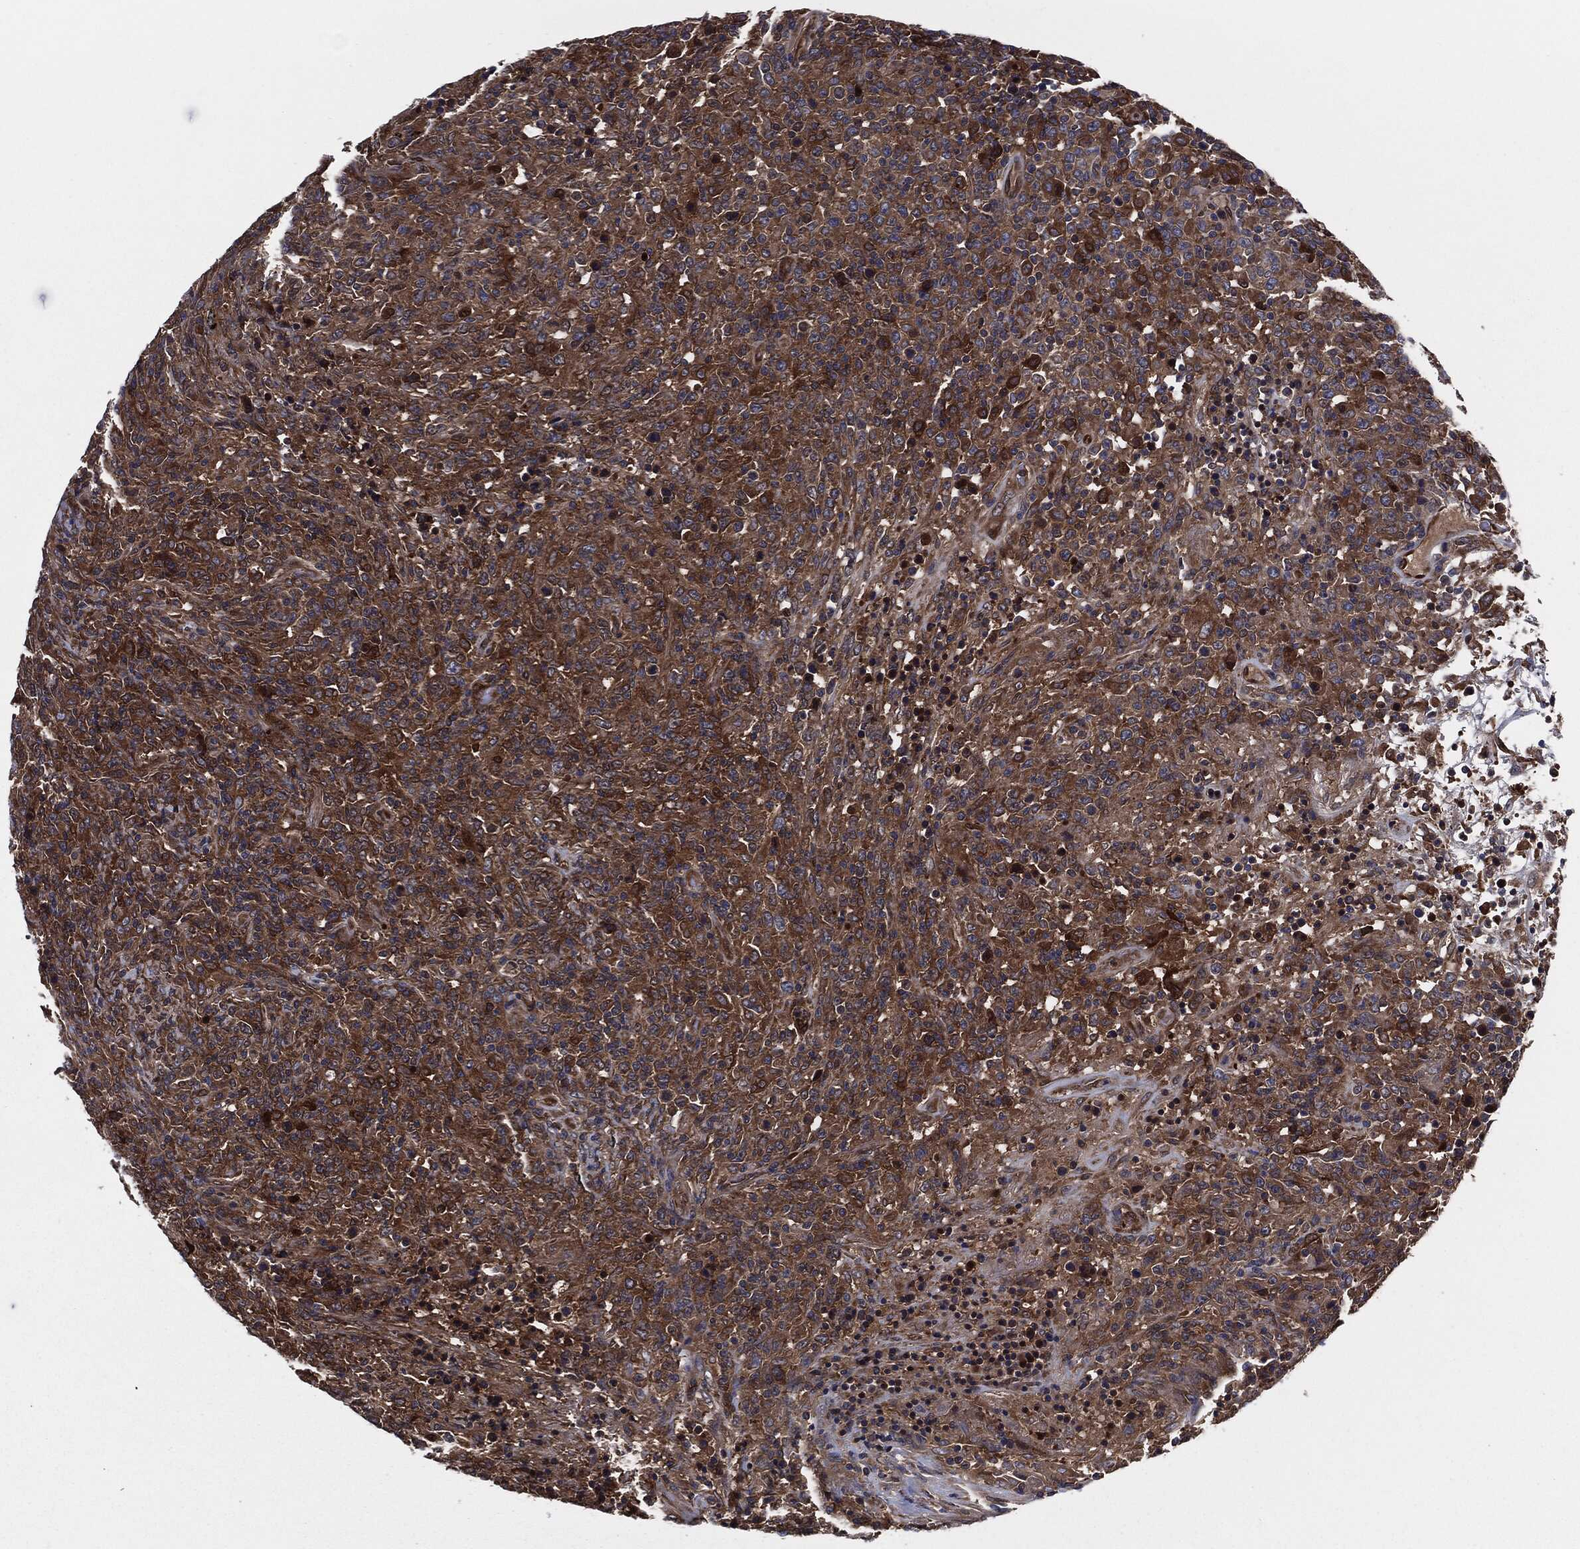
{"staining": {"intensity": "moderate", "quantity": ">75%", "location": "cytoplasmic/membranous"}, "tissue": "lymphoma", "cell_type": "Tumor cells", "image_type": "cancer", "snomed": [{"axis": "morphology", "description": "Malignant lymphoma, non-Hodgkin's type, High grade"}, {"axis": "topography", "description": "Lung"}], "caption": "Immunohistochemistry (IHC) photomicrograph of malignant lymphoma, non-Hodgkin's type (high-grade) stained for a protein (brown), which shows medium levels of moderate cytoplasmic/membranous positivity in about >75% of tumor cells.", "gene": "XPNPEP1", "patient": {"sex": "male", "age": 79}}